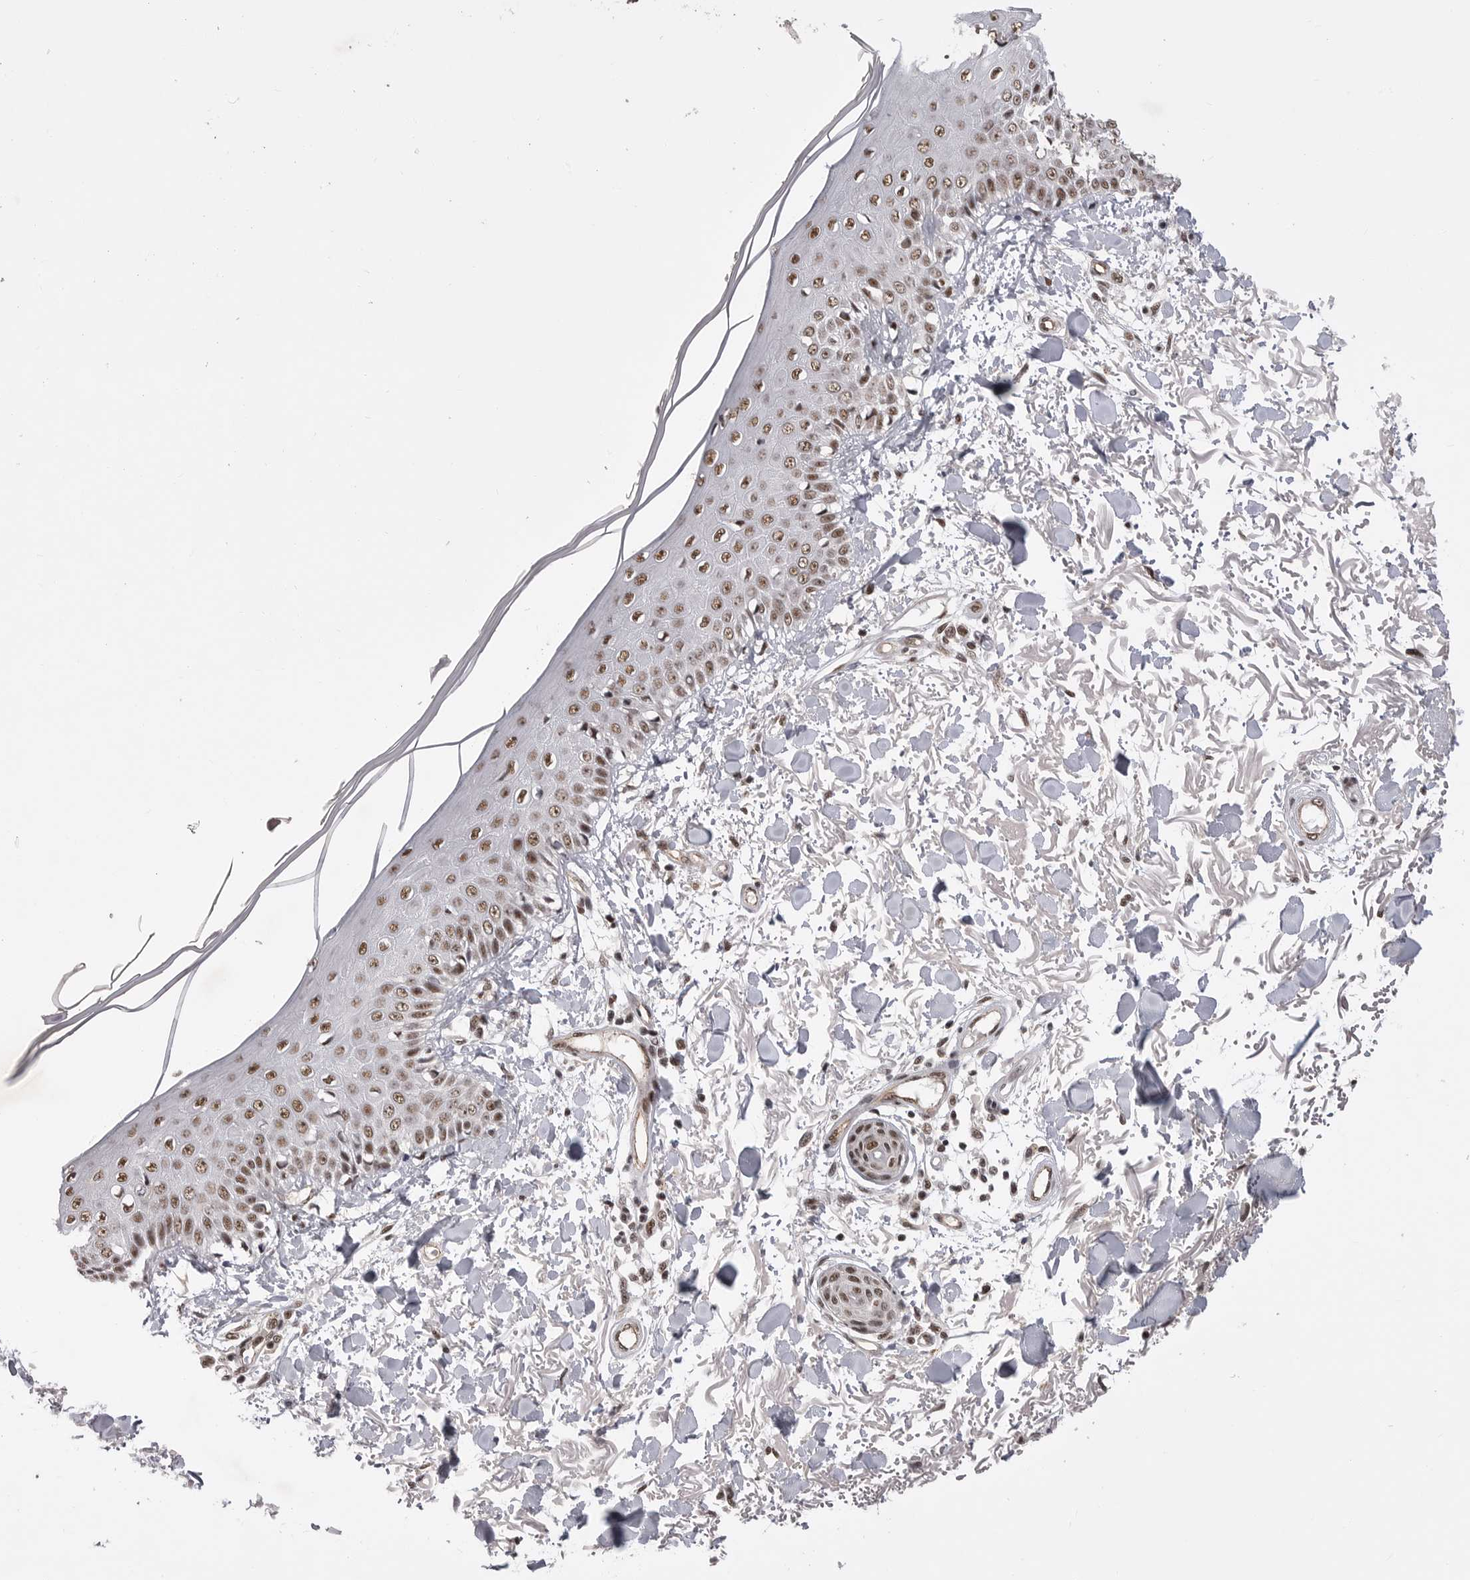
{"staining": {"intensity": "moderate", "quantity": ">75%", "location": "nuclear"}, "tissue": "skin", "cell_type": "Fibroblasts", "image_type": "normal", "snomed": [{"axis": "morphology", "description": "Normal tissue, NOS"}, {"axis": "morphology", "description": "Squamous cell carcinoma, NOS"}, {"axis": "topography", "description": "Skin"}, {"axis": "topography", "description": "Peripheral nerve tissue"}], "caption": "Human skin stained for a protein (brown) displays moderate nuclear positive positivity in approximately >75% of fibroblasts.", "gene": "PPP1R8", "patient": {"sex": "male", "age": 83}}